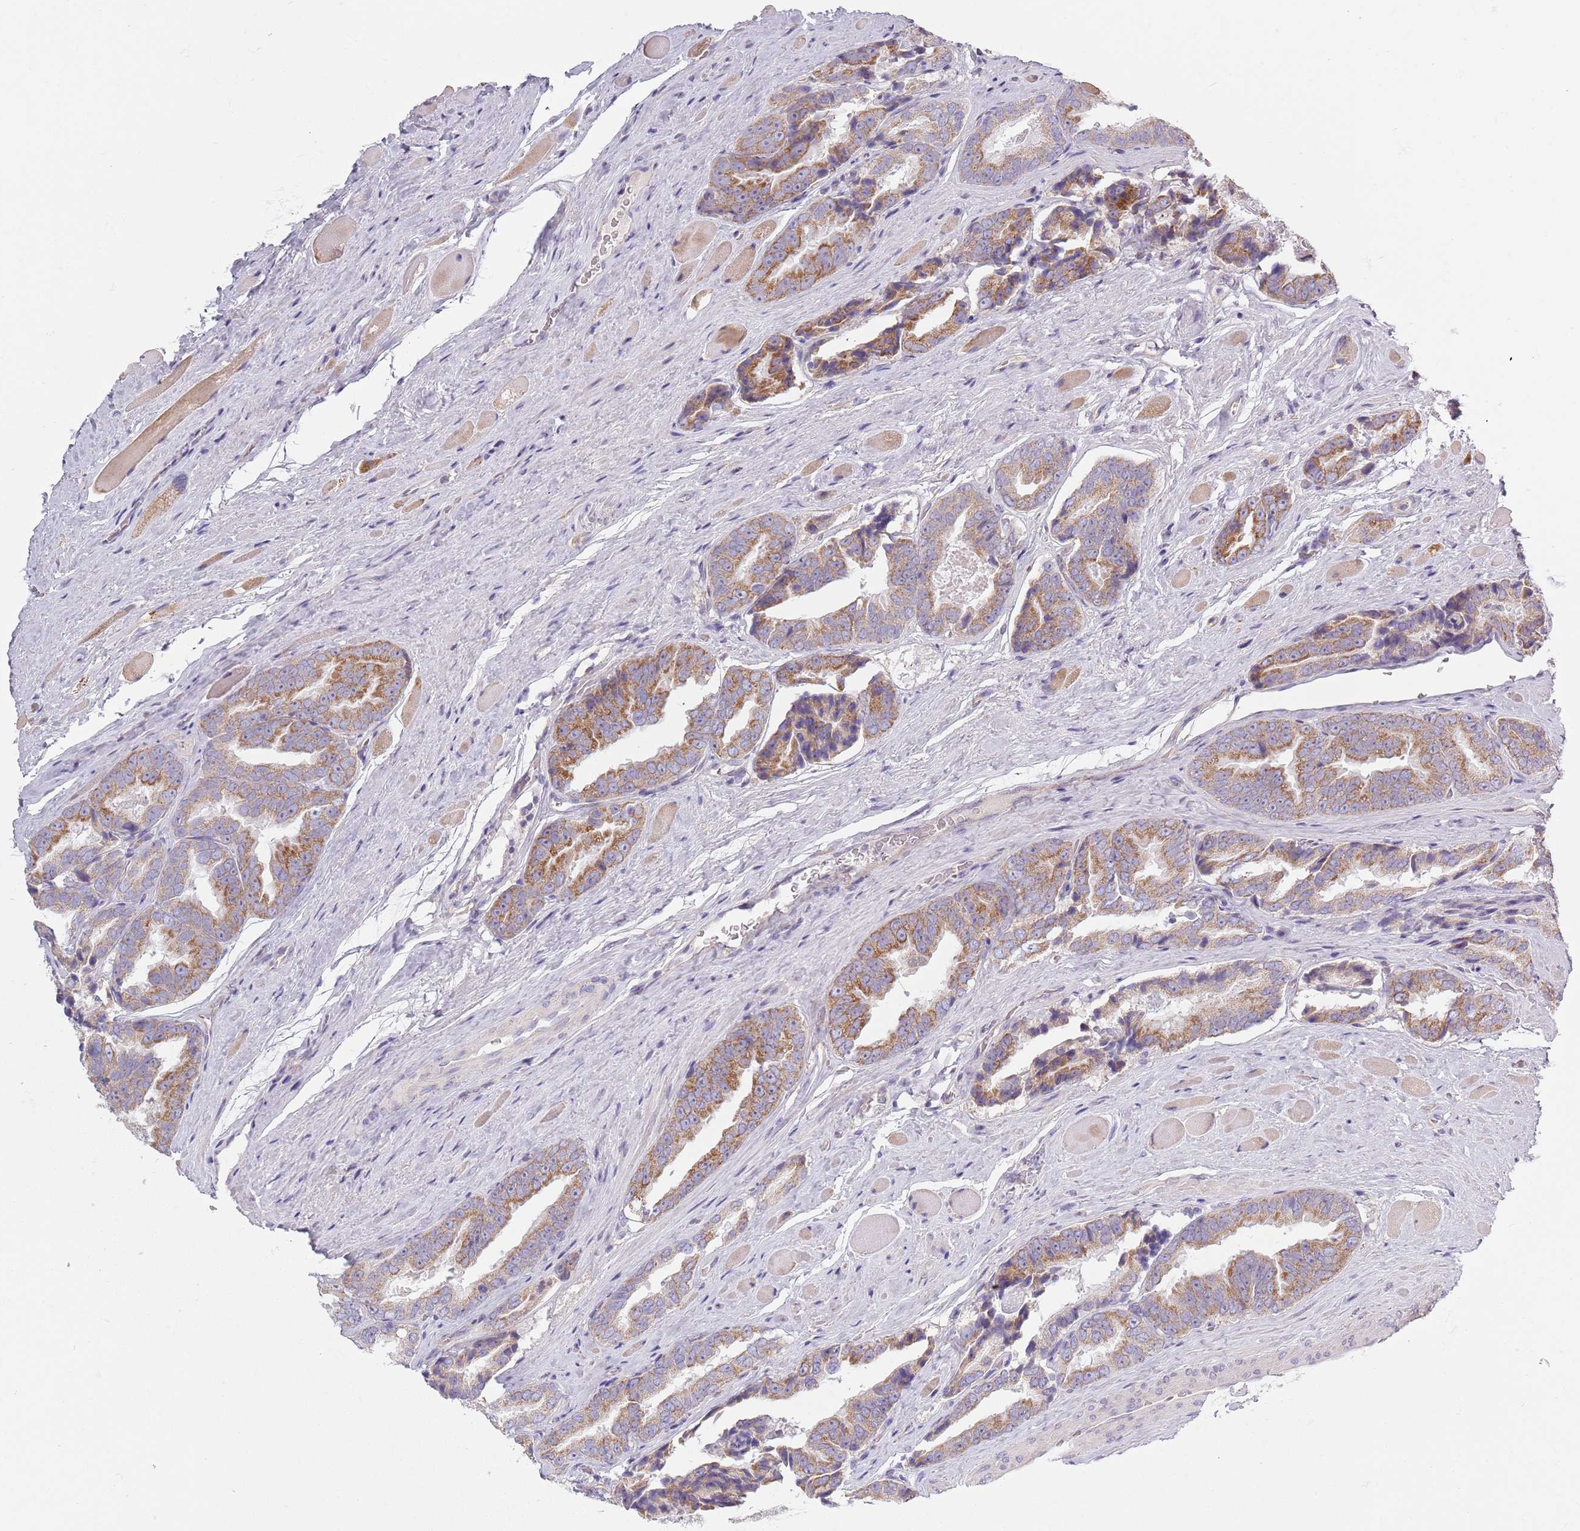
{"staining": {"intensity": "moderate", "quantity": ">75%", "location": "cytoplasmic/membranous"}, "tissue": "prostate cancer", "cell_type": "Tumor cells", "image_type": "cancer", "snomed": [{"axis": "morphology", "description": "Adenocarcinoma, High grade"}, {"axis": "topography", "description": "Prostate"}], "caption": "IHC of human prostate high-grade adenocarcinoma demonstrates medium levels of moderate cytoplasmic/membranous expression in about >75% of tumor cells.", "gene": "COQ5", "patient": {"sex": "male", "age": 72}}